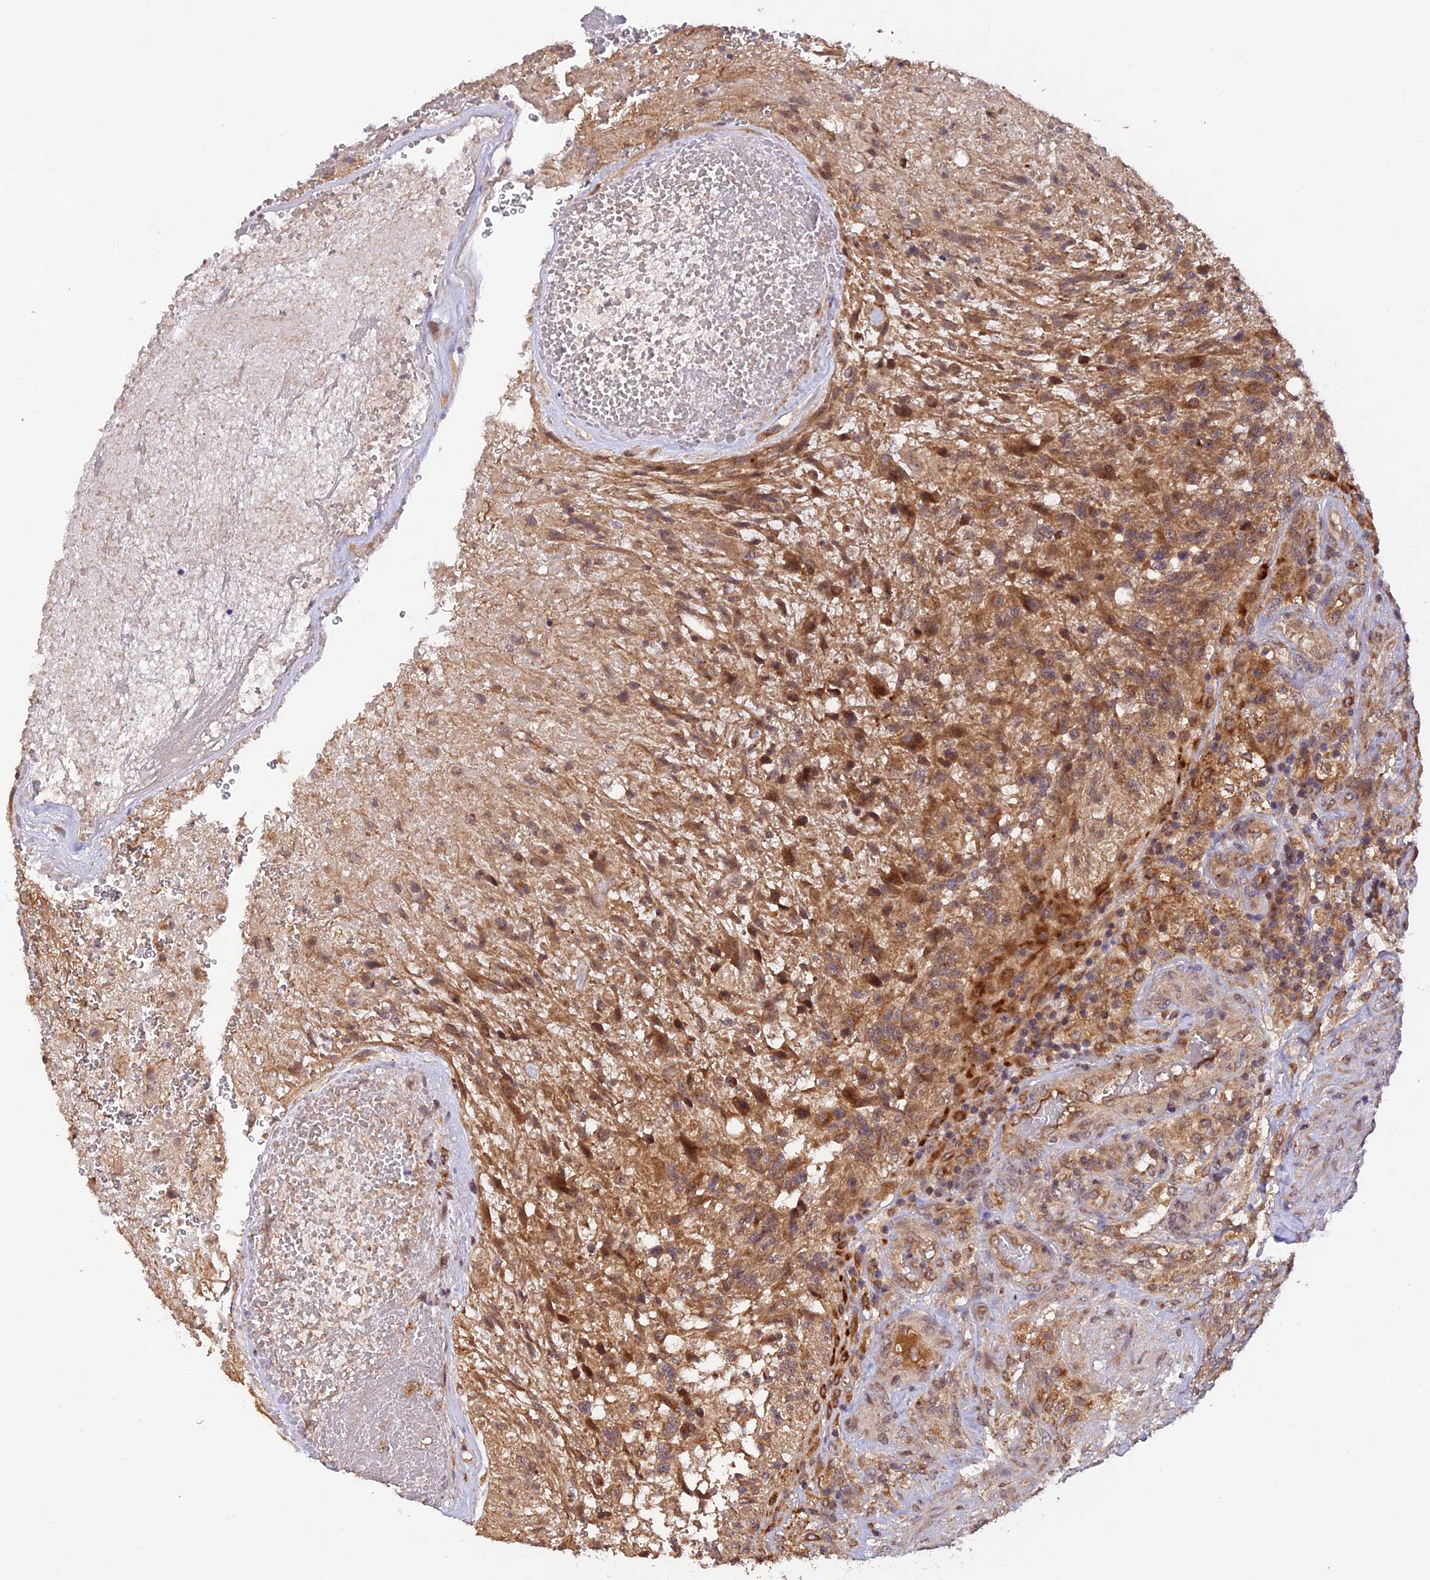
{"staining": {"intensity": "moderate", "quantity": ">75%", "location": "cytoplasmic/membranous"}, "tissue": "glioma", "cell_type": "Tumor cells", "image_type": "cancer", "snomed": [{"axis": "morphology", "description": "Glioma, malignant, High grade"}, {"axis": "topography", "description": "Brain"}], "caption": "IHC photomicrograph of high-grade glioma (malignant) stained for a protein (brown), which displays medium levels of moderate cytoplasmic/membranous staining in approximately >75% of tumor cells.", "gene": "MNS1", "patient": {"sex": "male", "age": 56}}